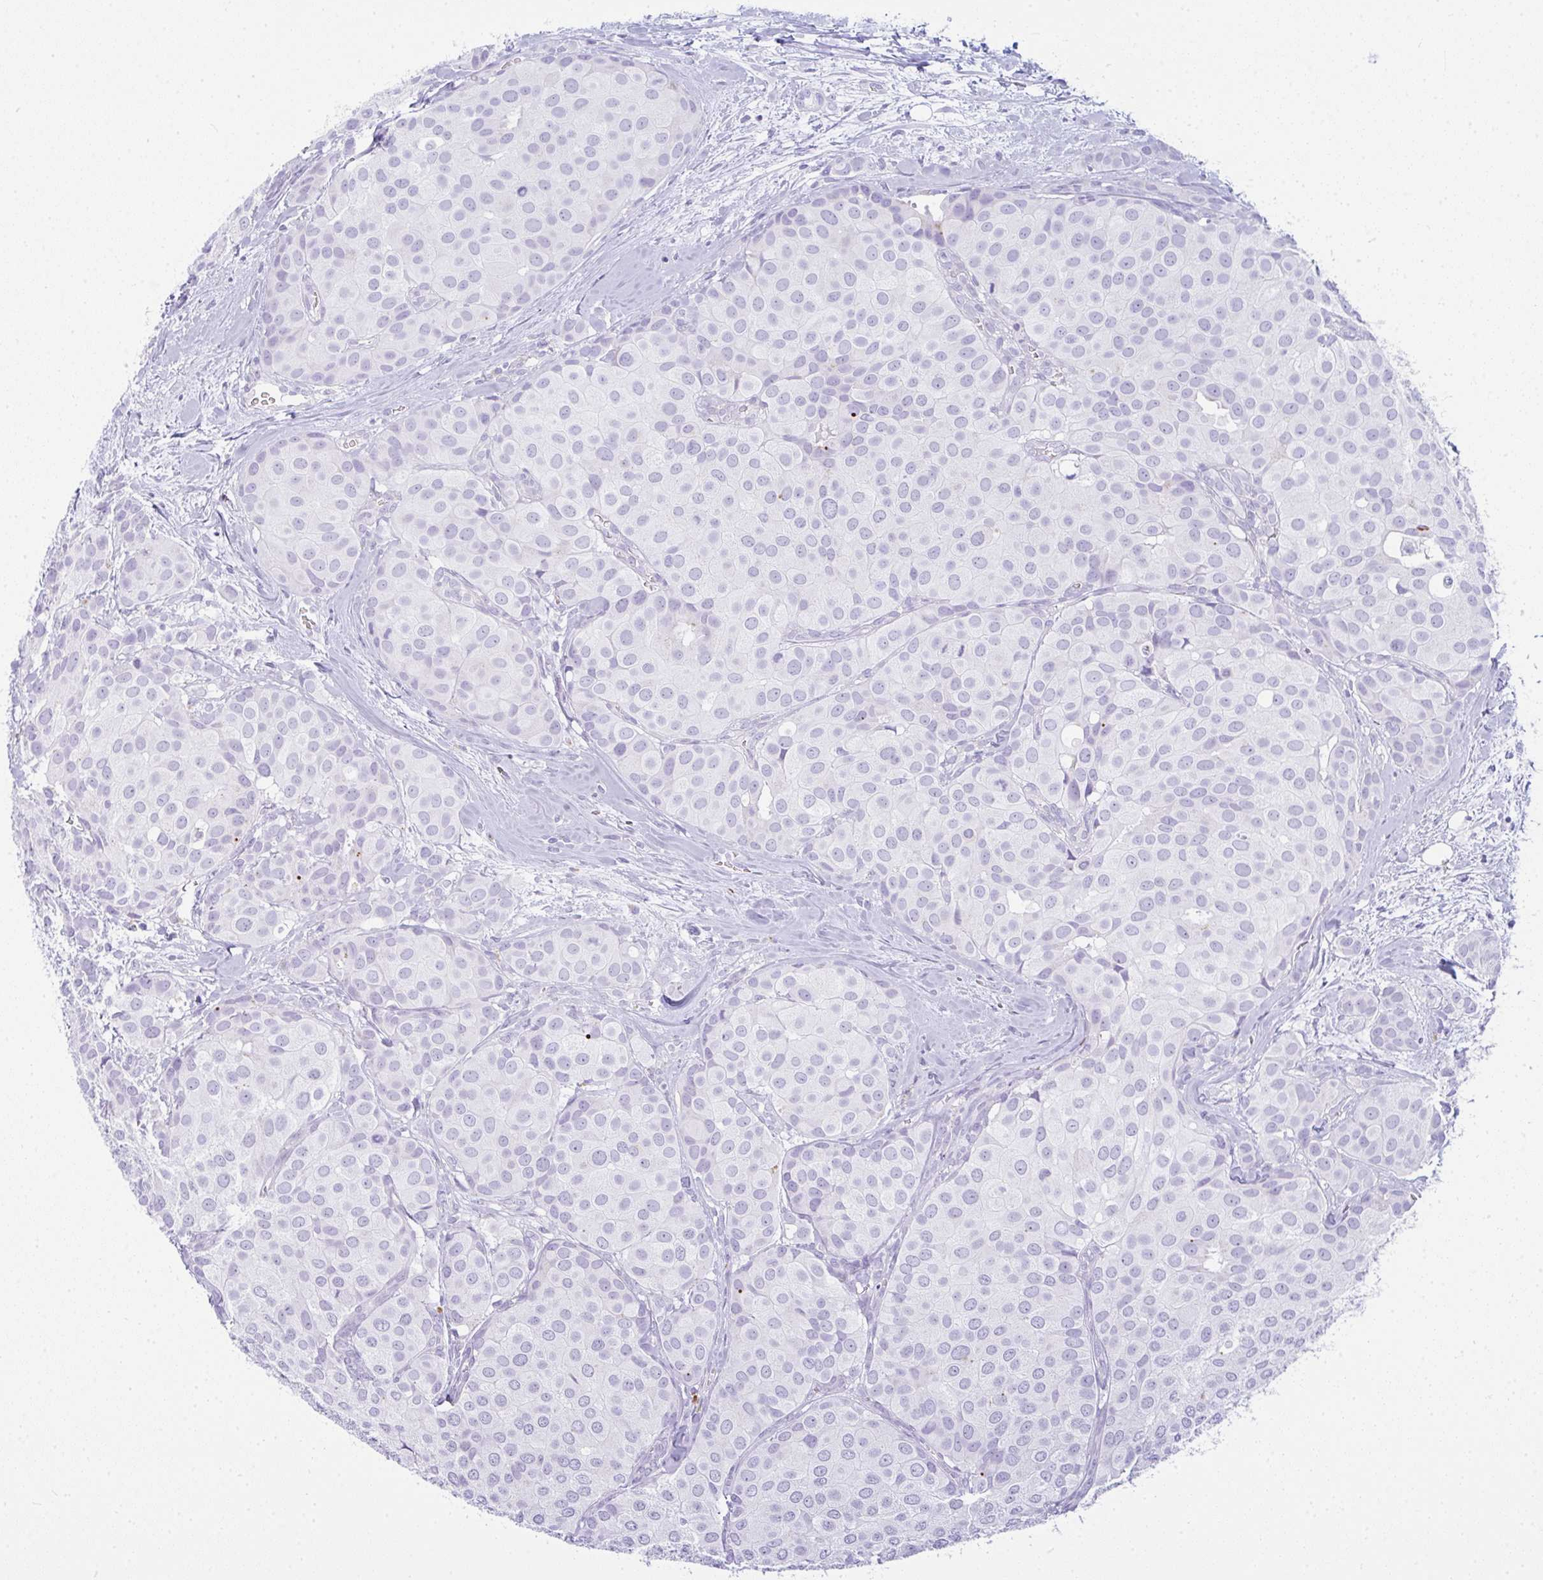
{"staining": {"intensity": "negative", "quantity": "none", "location": "none"}, "tissue": "breast cancer", "cell_type": "Tumor cells", "image_type": "cancer", "snomed": [{"axis": "morphology", "description": "Duct carcinoma"}, {"axis": "topography", "description": "Breast"}], "caption": "Breast invasive ductal carcinoma stained for a protein using immunohistochemistry demonstrates no staining tumor cells.", "gene": "RASL10A", "patient": {"sex": "female", "age": 70}}